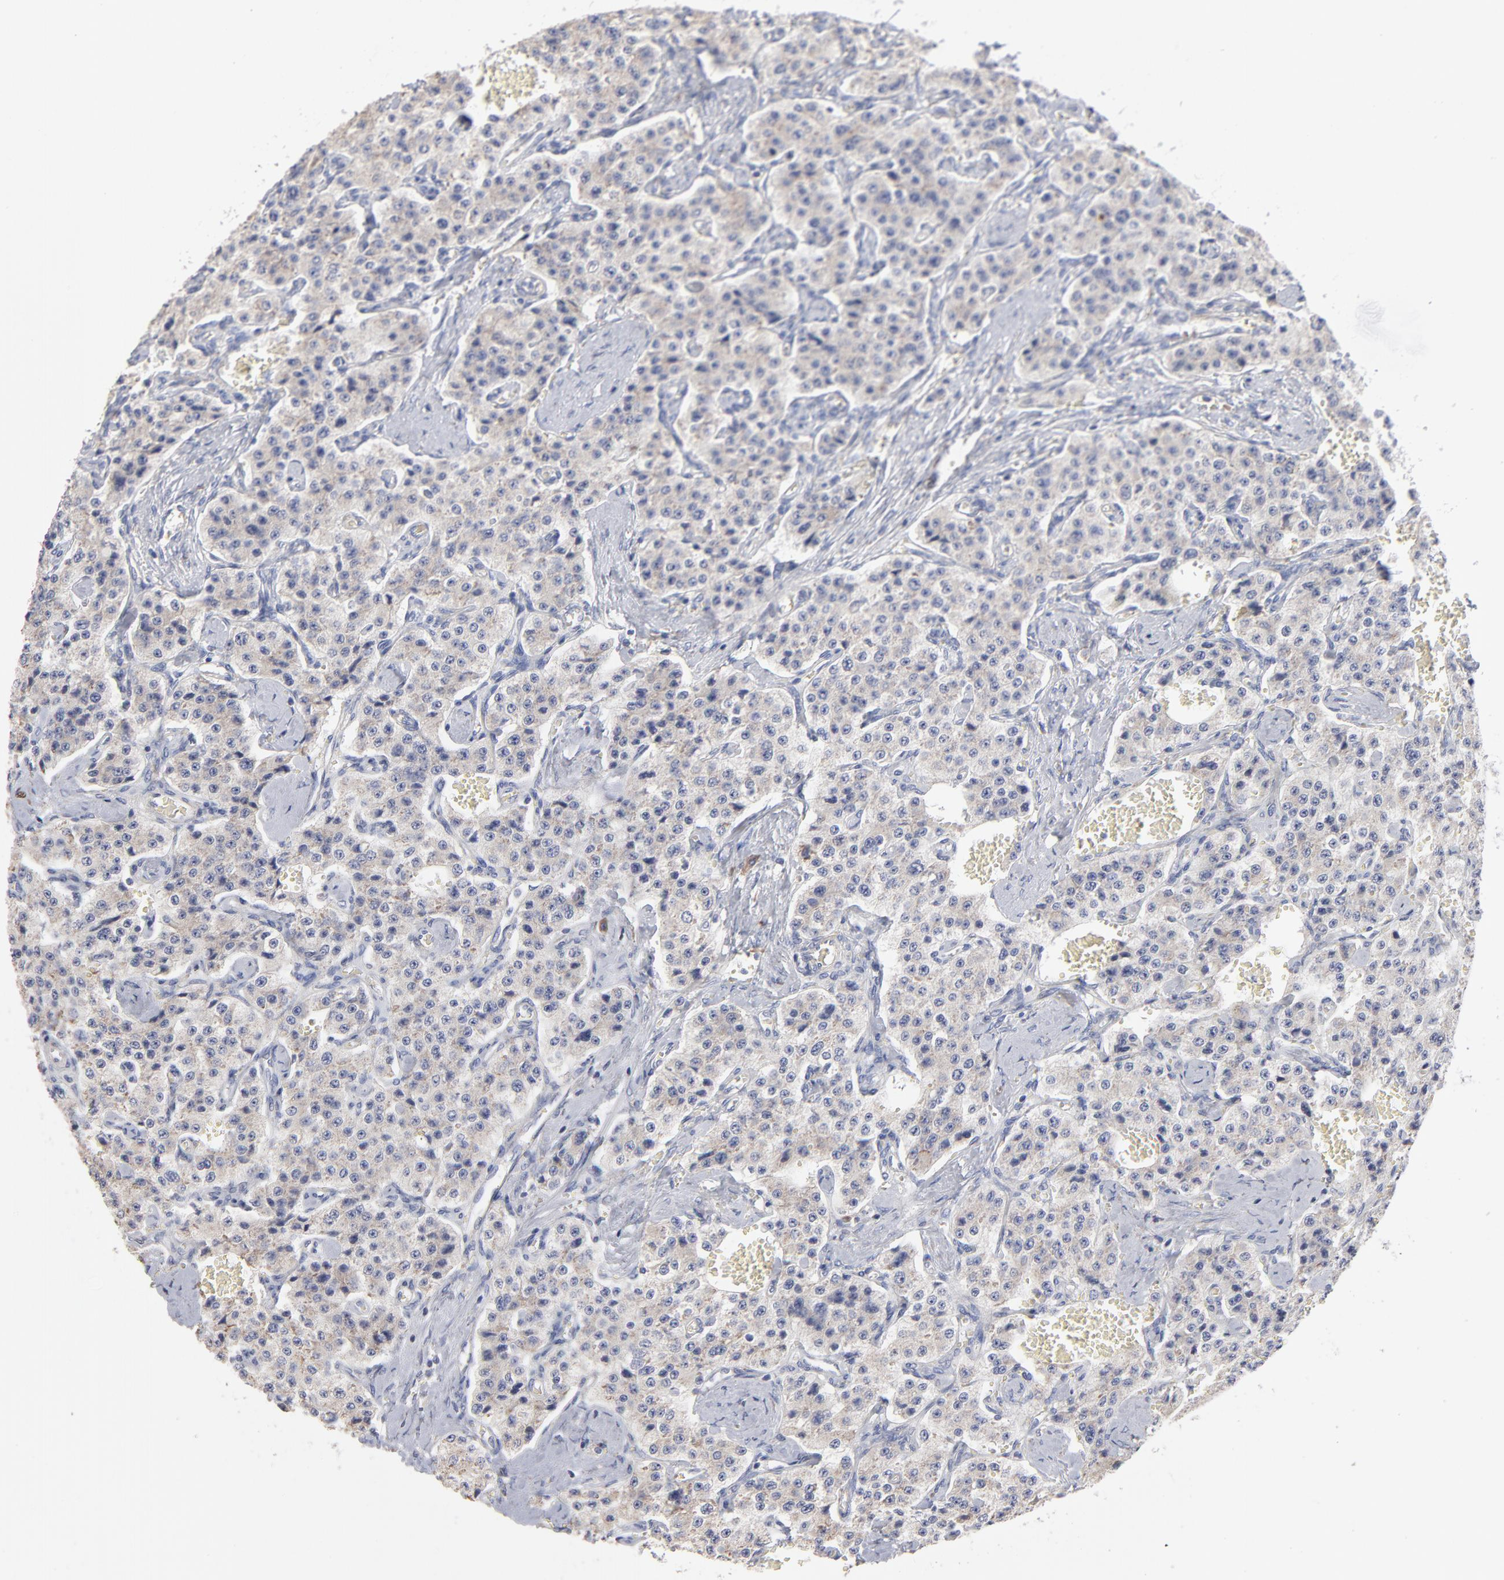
{"staining": {"intensity": "weak", "quantity": ">75%", "location": "cytoplasmic/membranous"}, "tissue": "carcinoid", "cell_type": "Tumor cells", "image_type": "cancer", "snomed": [{"axis": "morphology", "description": "Carcinoid, malignant, NOS"}, {"axis": "topography", "description": "Small intestine"}], "caption": "Immunohistochemical staining of carcinoid (malignant) exhibits low levels of weak cytoplasmic/membranous staining in about >75% of tumor cells.", "gene": "RPL3", "patient": {"sex": "male", "age": 52}}